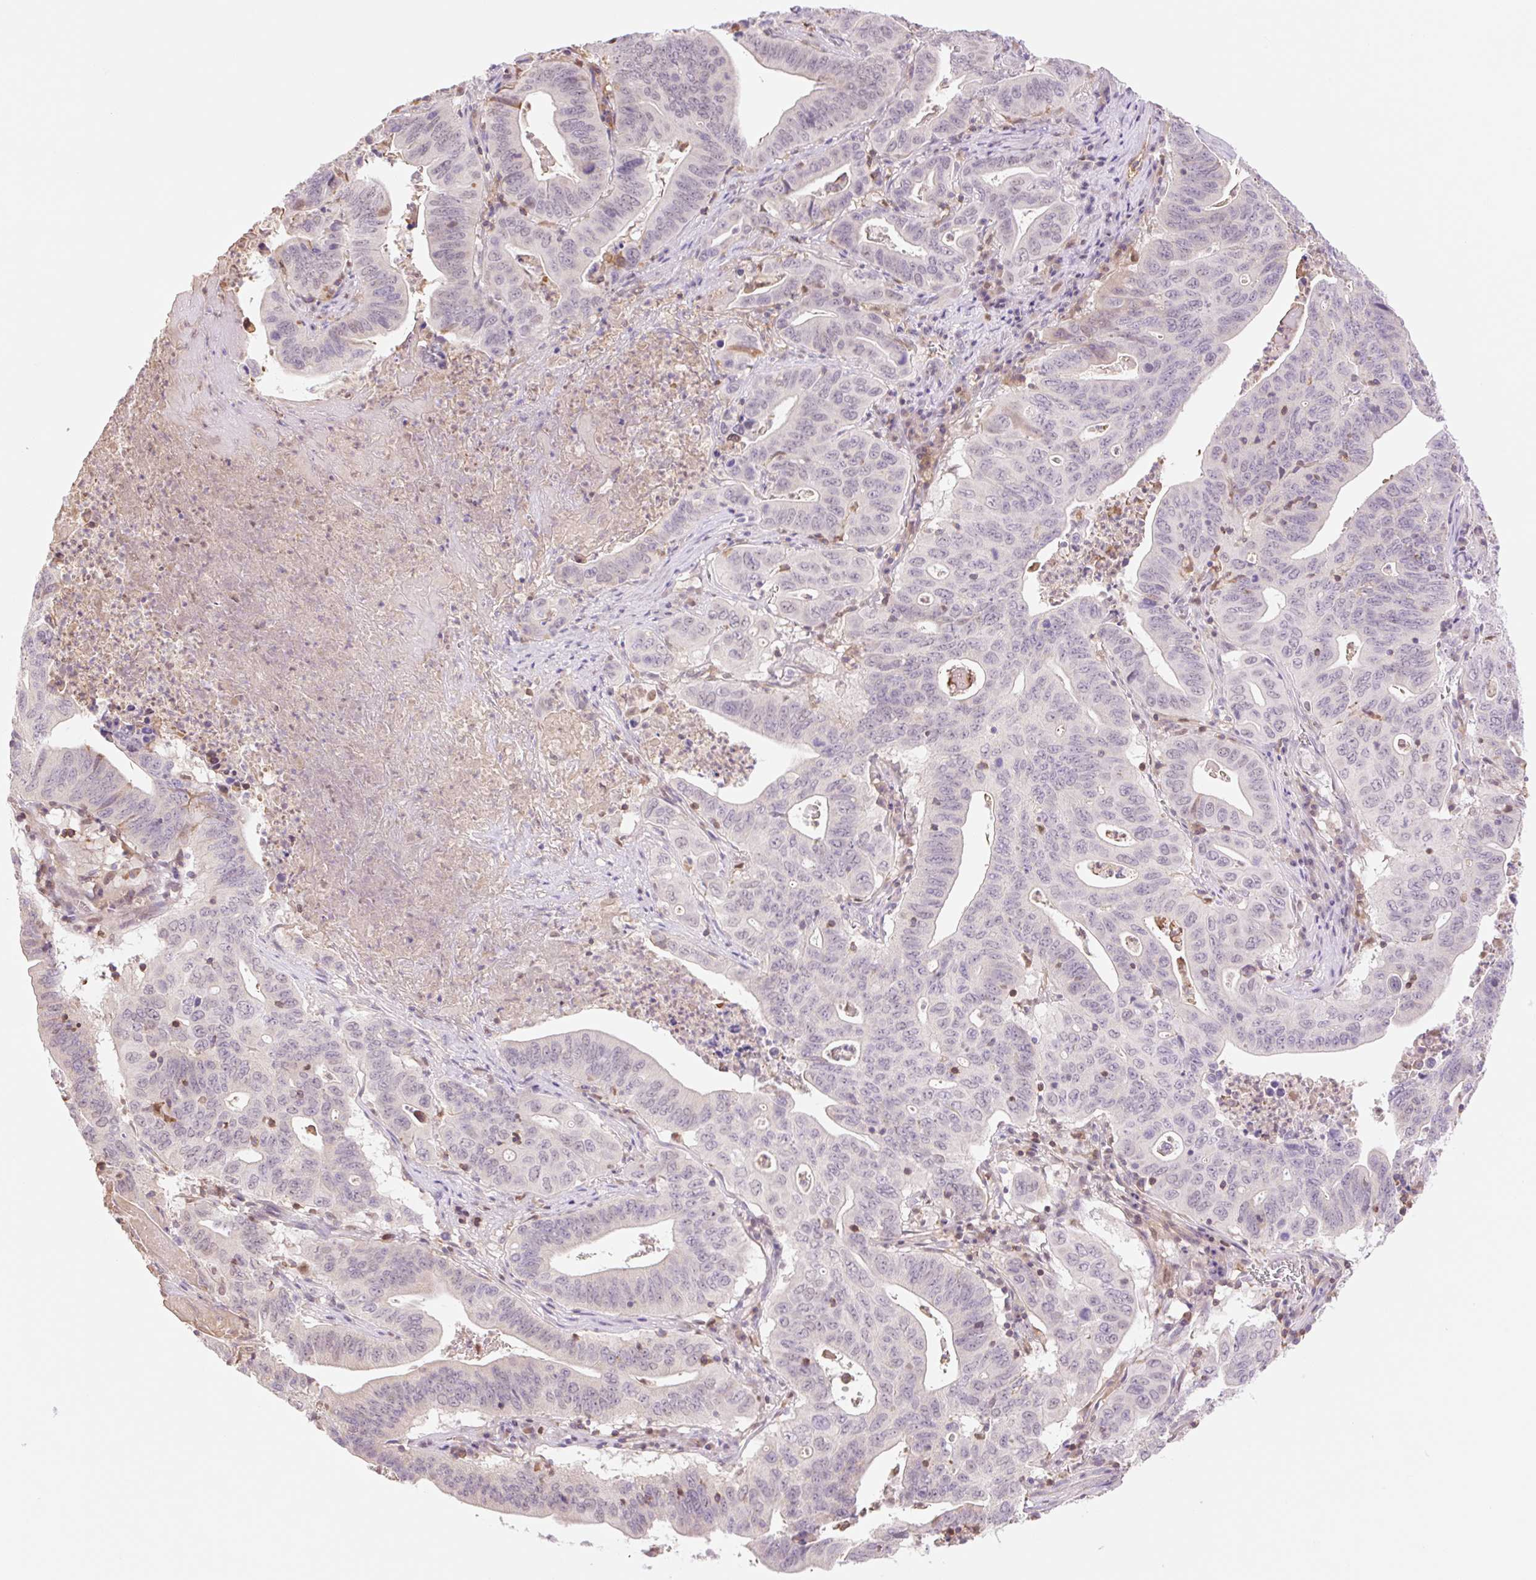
{"staining": {"intensity": "moderate", "quantity": "<25%", "location": "nuclear"}, "tissue": "lung cancer", "cell_type": "Tumor cells", "image_type": "cancer", "snomed": [{"axis": "morphology", "description": "Adenocarcinoma, NOS"}, {"axis": "topography", "description": "Lung"}], "caption": "DAB (3,3'-diaminobenzidine) immunohistochemical staining of human lung adenocarcinoma reveals moderate nuclear protein positivity in about <25% of tumor cells.", "gene": "HEBP1", "patient": {"sex": "female", "age": 60}}